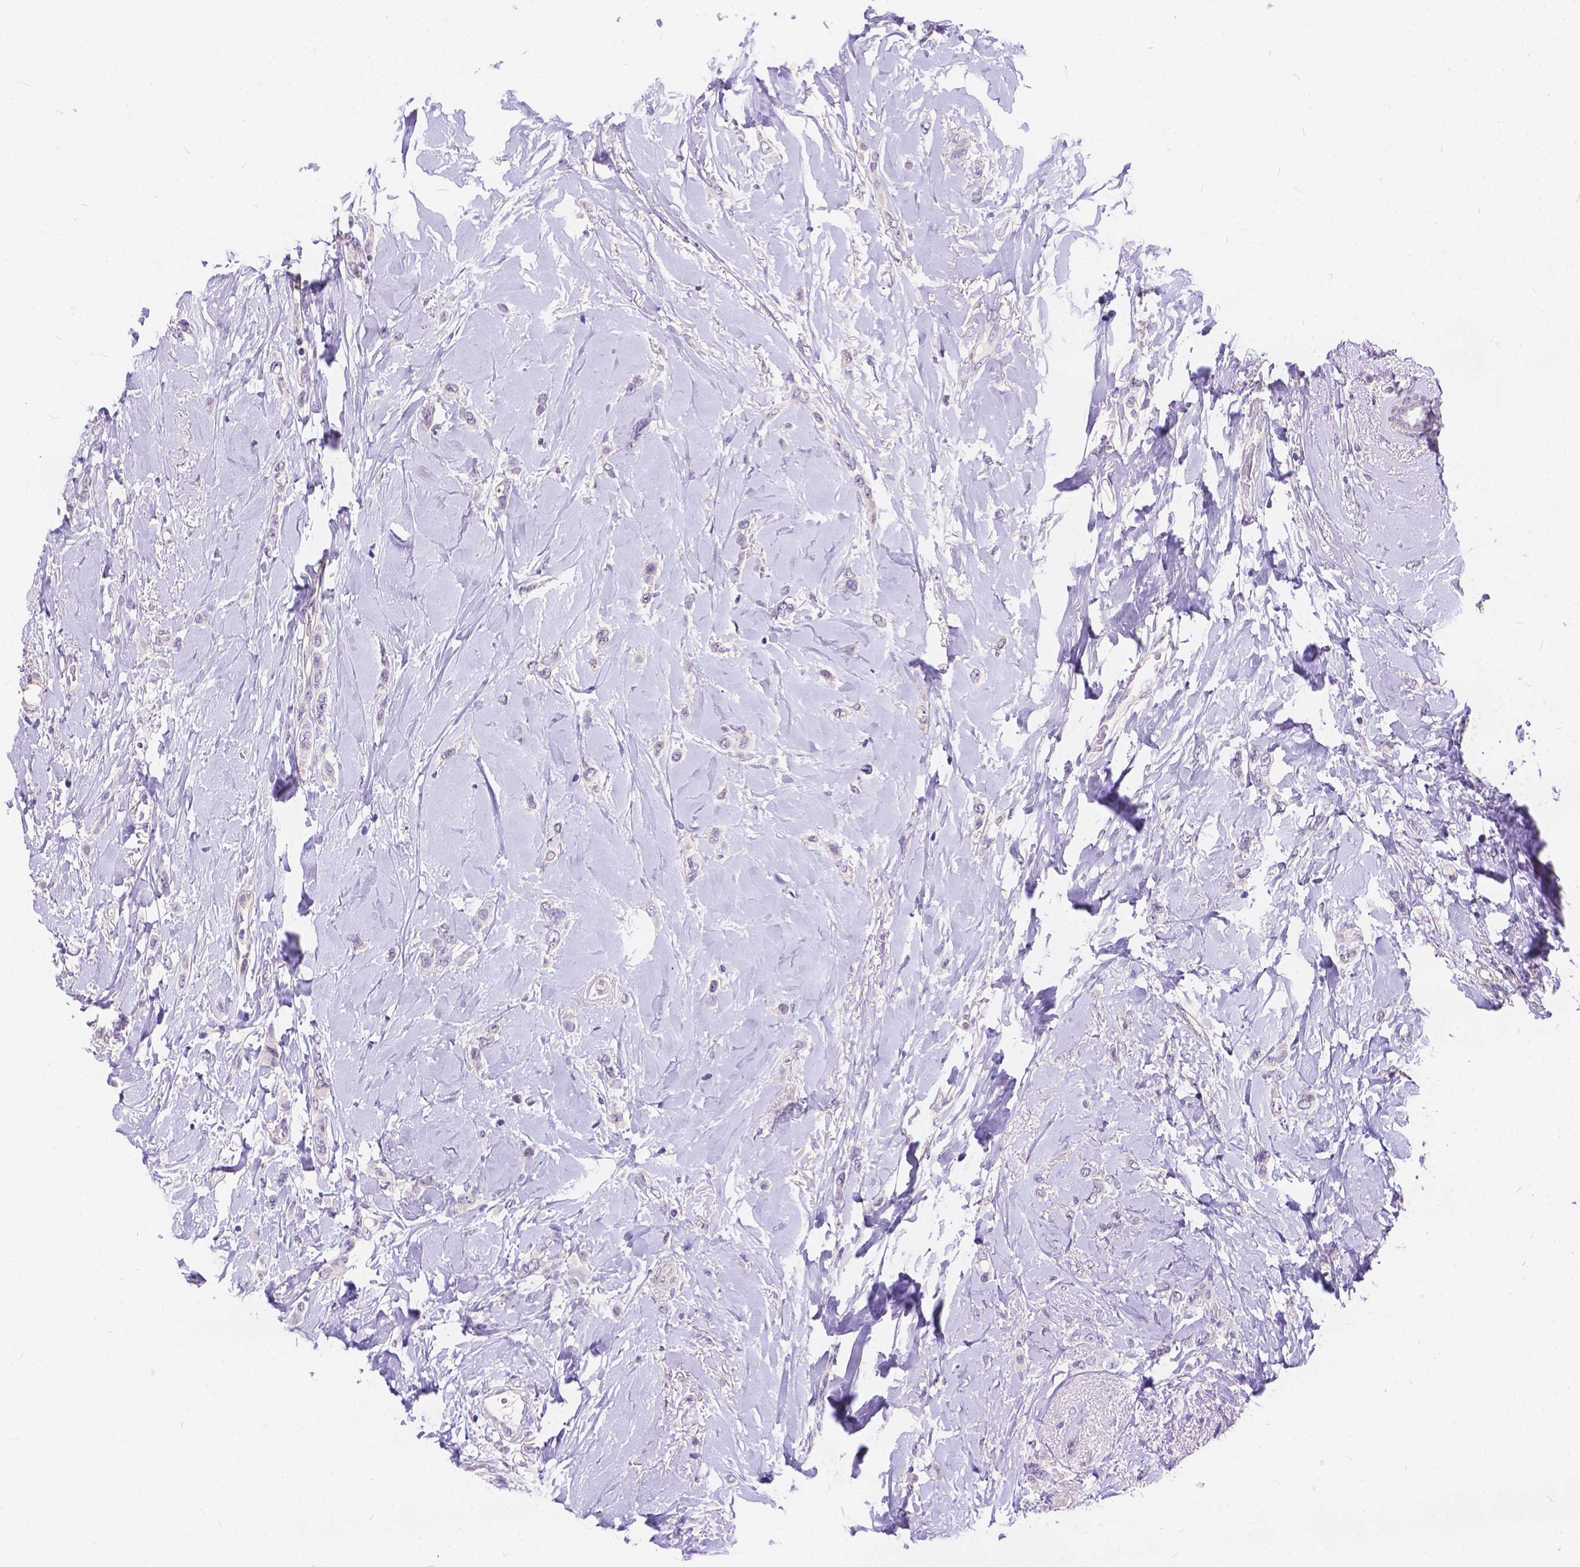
{"staining": {"intensity": "negative", "quantity": "none", "location": "none"}, "tissue": "breast cancer", "cell_type": "Tumor cells", "image_type": "cancer", "snomed": [{"axis": "morphology", "description": "Lobular carcinoma"}, {"axis": "topography", "description": "Breast"}], "caption": "Tumor cells show no significant protein expression in breast cancer (lobular carcinoma).", "gene": "DLEC1", "patient": {"sex": "female", "age": 66}}